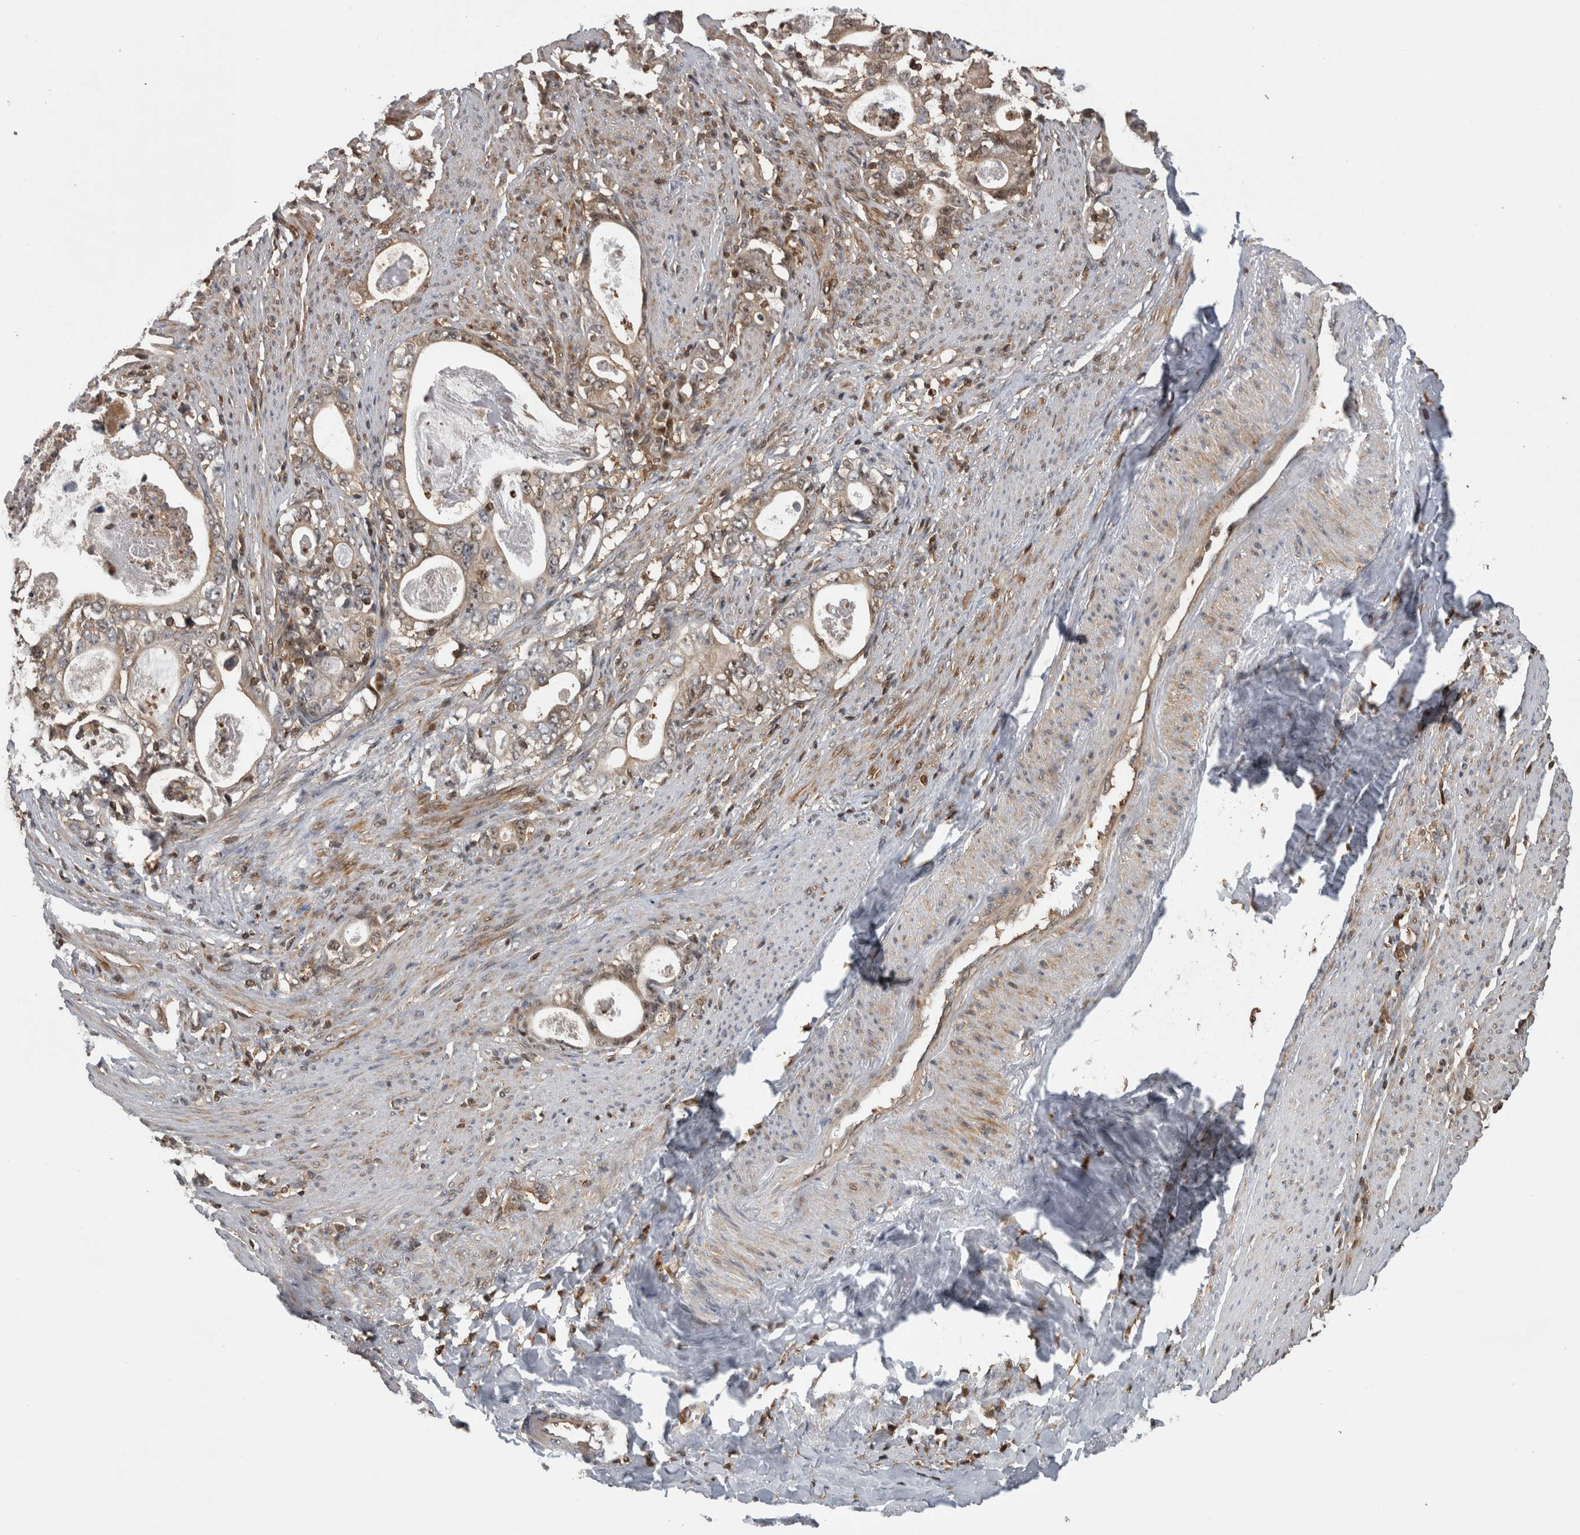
{"staining": {"intensity": "weak", "quantity": "25%-75%", "location": "nuclear"}, "tissue": "stomach cancer", "cell_type": "Tumor cells", "image_type": "cancer", "snomed": [{"axis": "morphology", "description": "Adenocarcinoma, NOS"}, {"axis": "topography", "description": "Stomach, lower"}], "caption": "Brown immunohistochemical staining in adenocarcinoma (stomach) shows weak nuclear staining in about 25%-75% of tumor cells. (DAB IHC, brown staining for protein, blue staining for nuclei).", "gene": "TDRD7", "patient": {"sex": "female", "age": 72}}